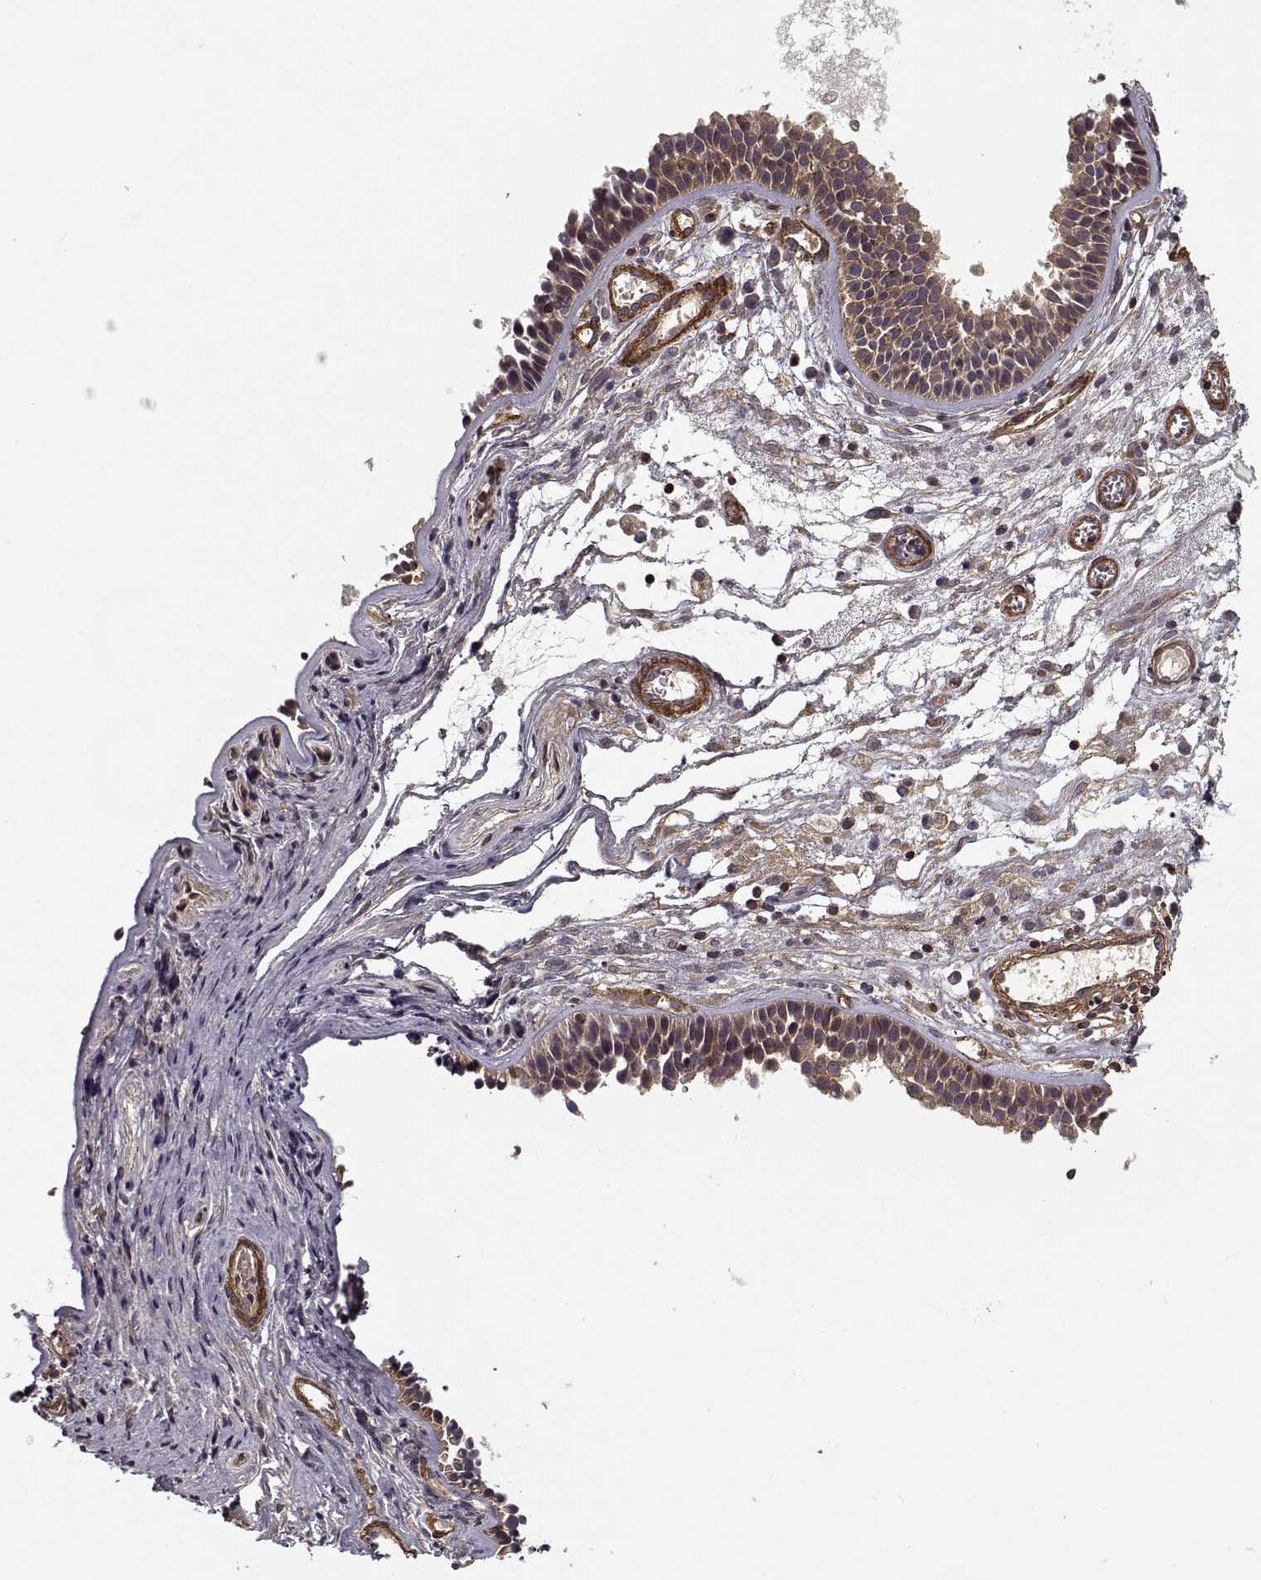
{"staining": {"intensity": "strong", "quantity": ">75%", "location": "cytoplasmic/membranous"}, "tissue": "nasopharynx", "cell_type": "Respiratory epithelial cells", "image_type": "normal", "snomed": [{"axis": "morphology", "description": "Normal tissue, NOS"}, {"axis": "topography", "description": "Nasopharynx"}], "caption": "About >75% of respiratory epithelial cells in normal nasopharynx exhibit strong cytoplasmic/membranous protein positivity as visualized by brown immunohistochemical staining.", "gene": "PPP1R12A", "patient": {"sex": "male", "age": 31}}